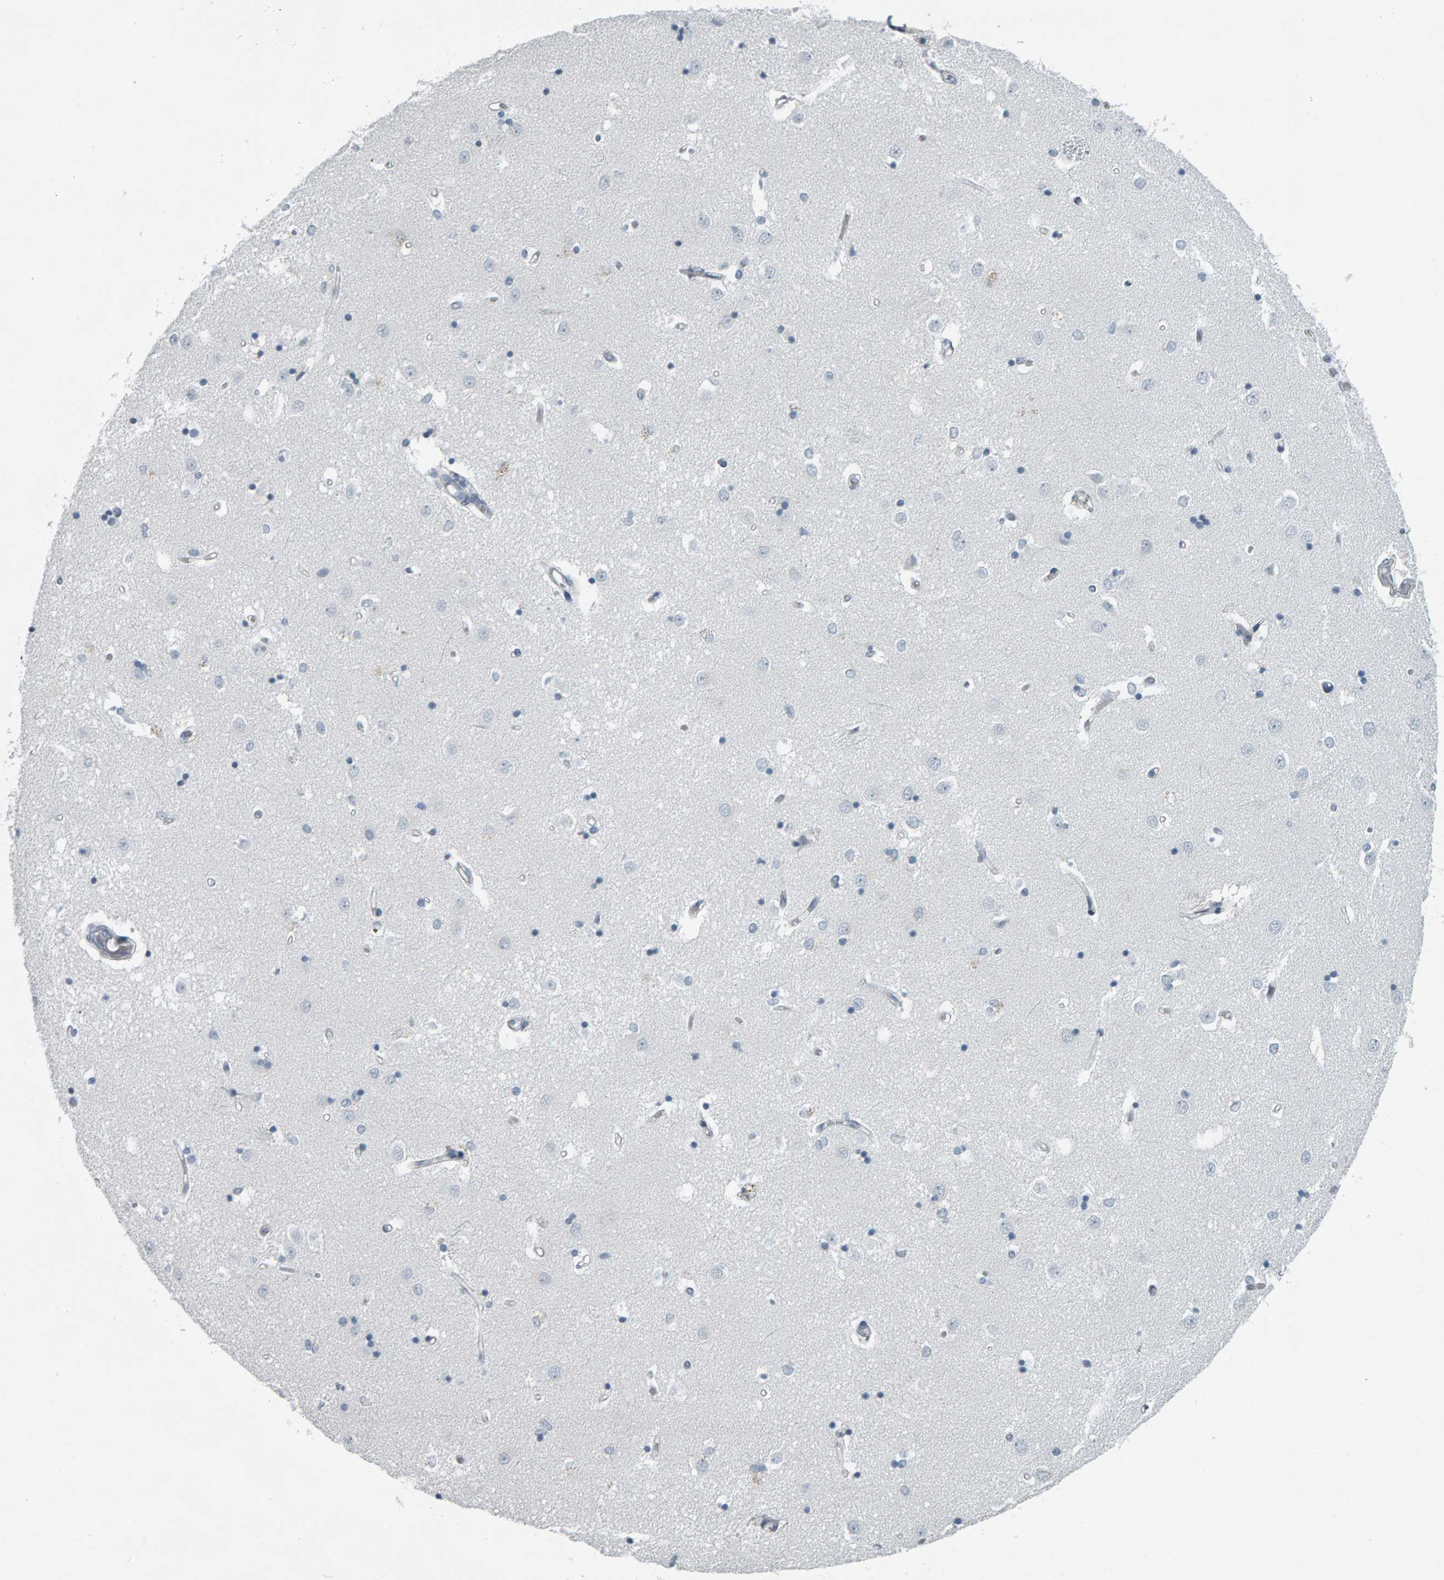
{"staining": {"intensity": "negative", "quantity": "none", "location": "none"}, "tissue": "caudate", "cell_type": "Glial cells", "image_type": "normal", "snomed": [{"axis": "morphology", "description": "Normal tissue, NOS"}, {"axis": "topography", "description": "Lateral ventricle wall"}], "caption": "Image shows no protein staining in glial cells of normal caudate. (DAB immunohistochemistry (IHC), high magnification).", "gene": "PYY", "patient": {"sex": "male", "age": 45}}